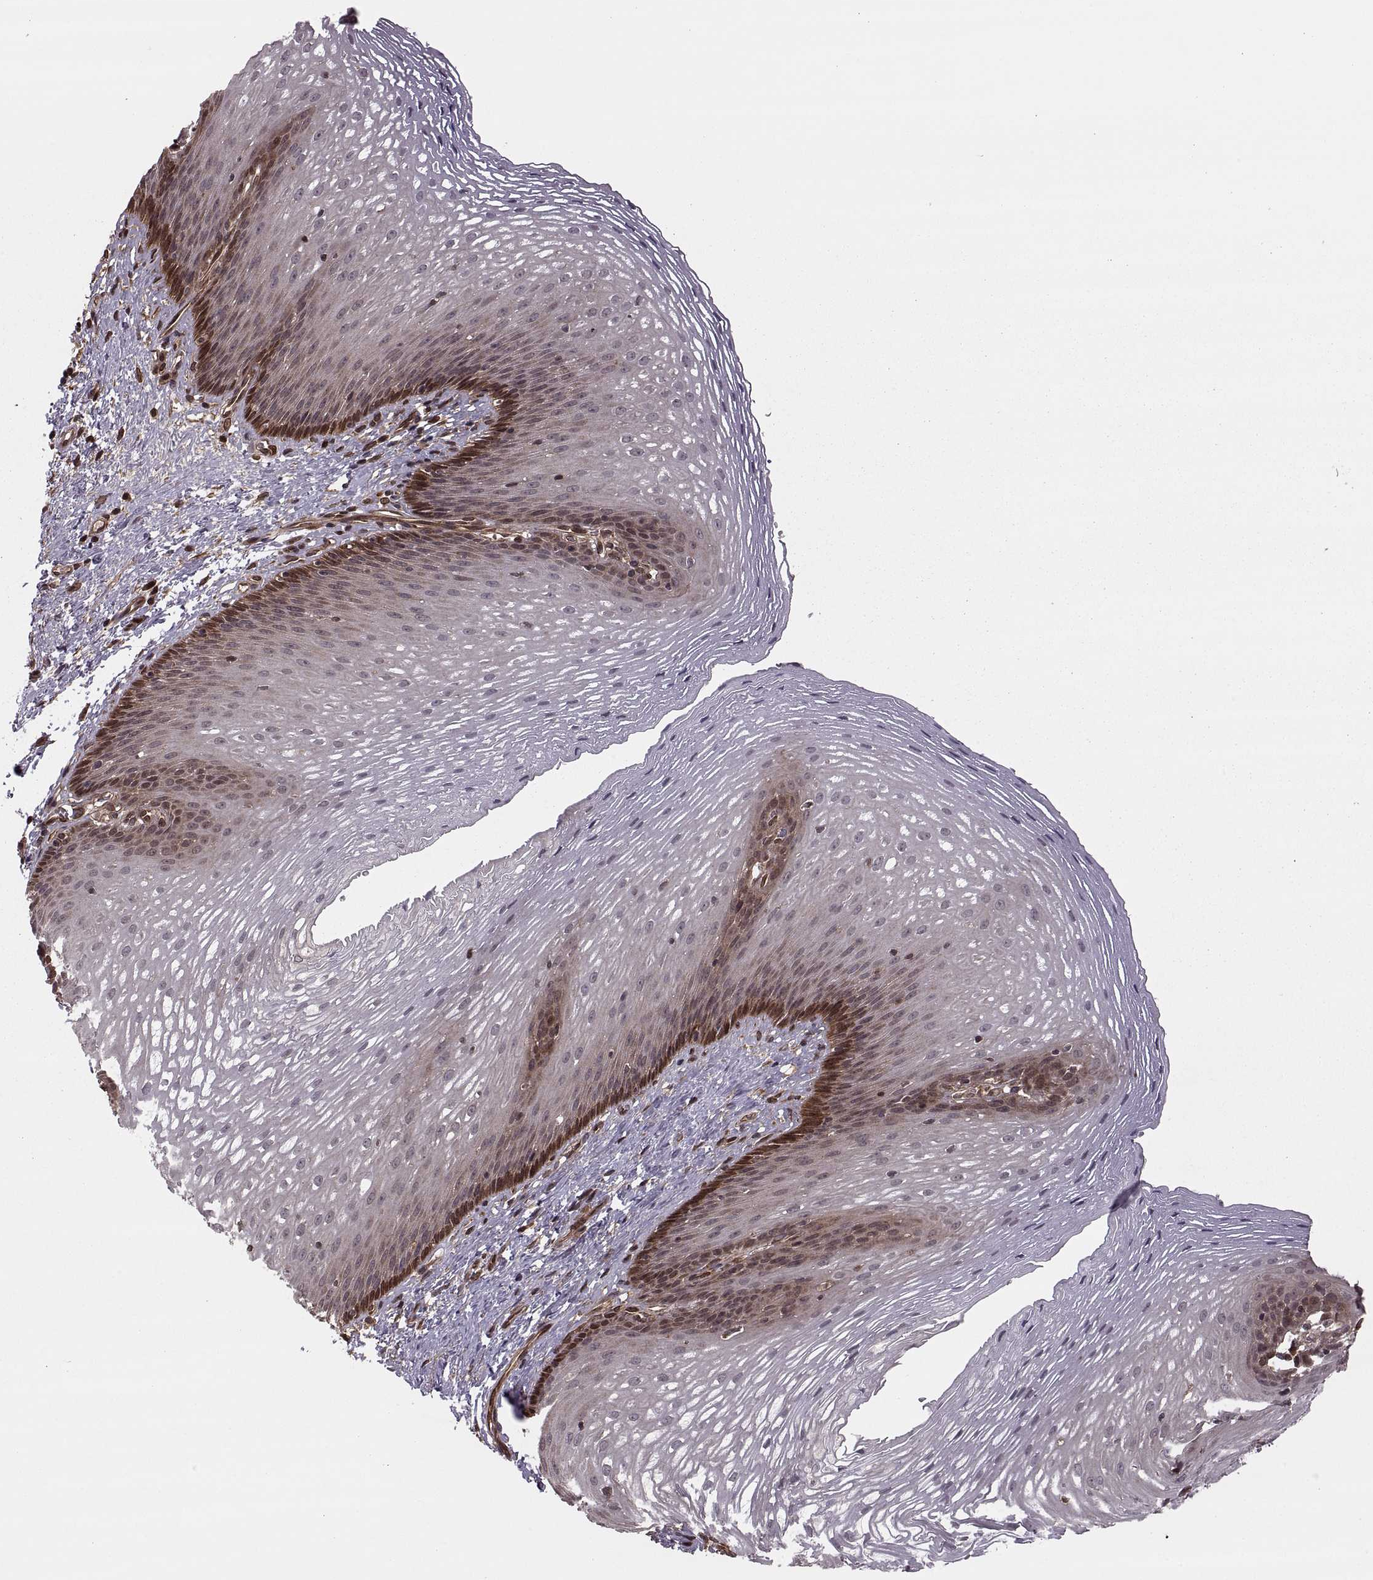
{"staining": {"intensity": "moderate", "quantity": "<25%", "location": "cytoplasmic/membranous"}, "tissue": "esophagus", "cell_type": "Squamous epithelial cells", "image_type": "normal", "snomed": [{"axis": "morphology", "description": "Normal tissue, NOS"}, {"axis": "topography", "description": "Esophagus"}], "caption": "Esophagus stained with immunohistochemistry reveals moderate cytoplasmic/membranous positivity in about <25% of squamous epithelial cells. Nuclei are stained in blue.", "gene": "DEDD", "patient": {"sex": "male", "age": 76}}